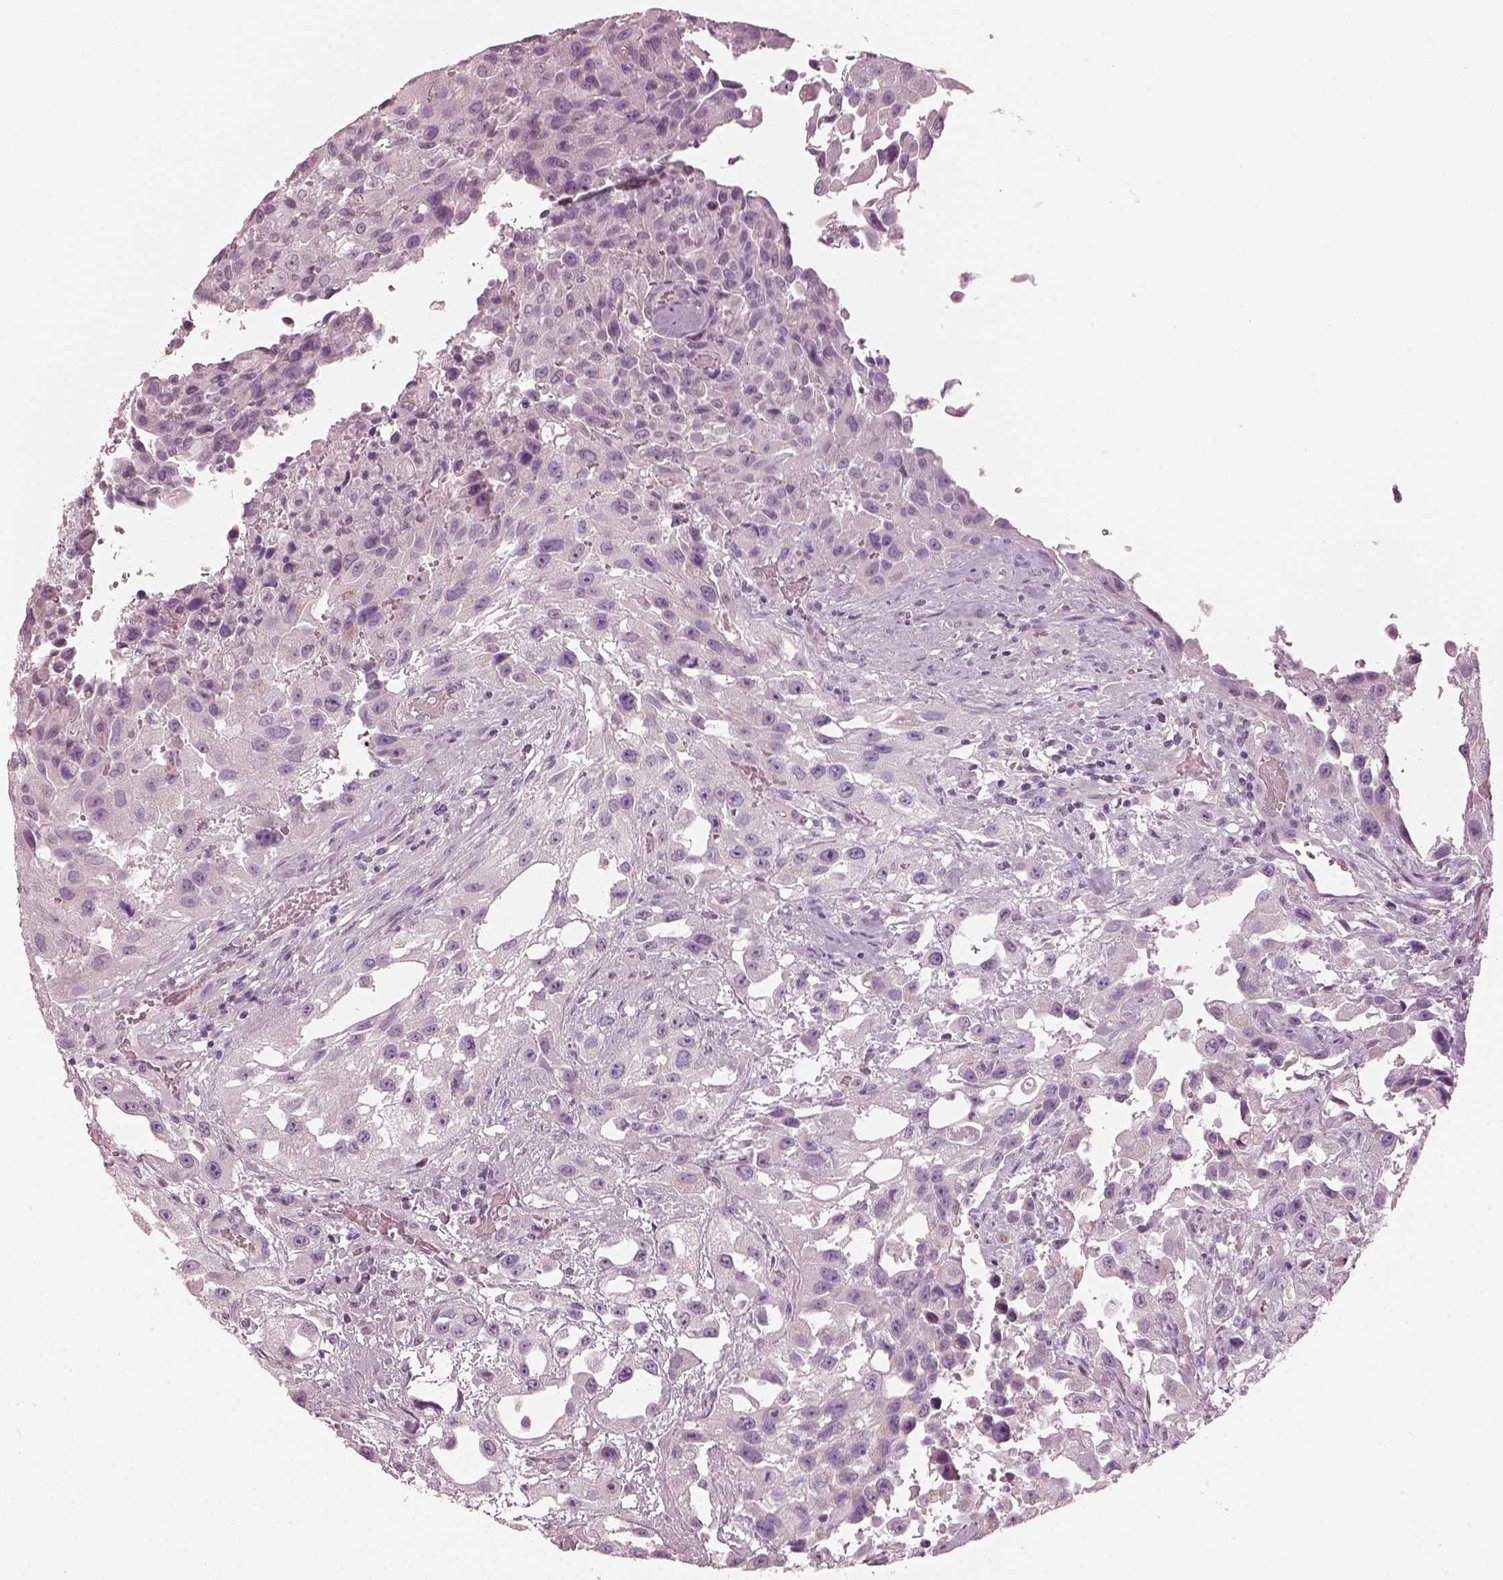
{"staining": {"intensity": "negative", "quantity": "none", "location": "none"}, "tissue": "urothelial cancer", "cell_type": "Tumor cells", "image_type": "cancer", "snomed": [{"axis": "morphology", "description": "Urothelial carcinoma, High grade"}, {"axis": "topography", "description": "Urinary bladder"}], "caption": "Tumor cells are negative for protein expression in human urothelial cancer. (DAB immunohistochemistry (IHC) visualized using brightfield microscopy, high magnification).", "gene": "R3HDML", "patient": {"sex": "male", "age": 79}}